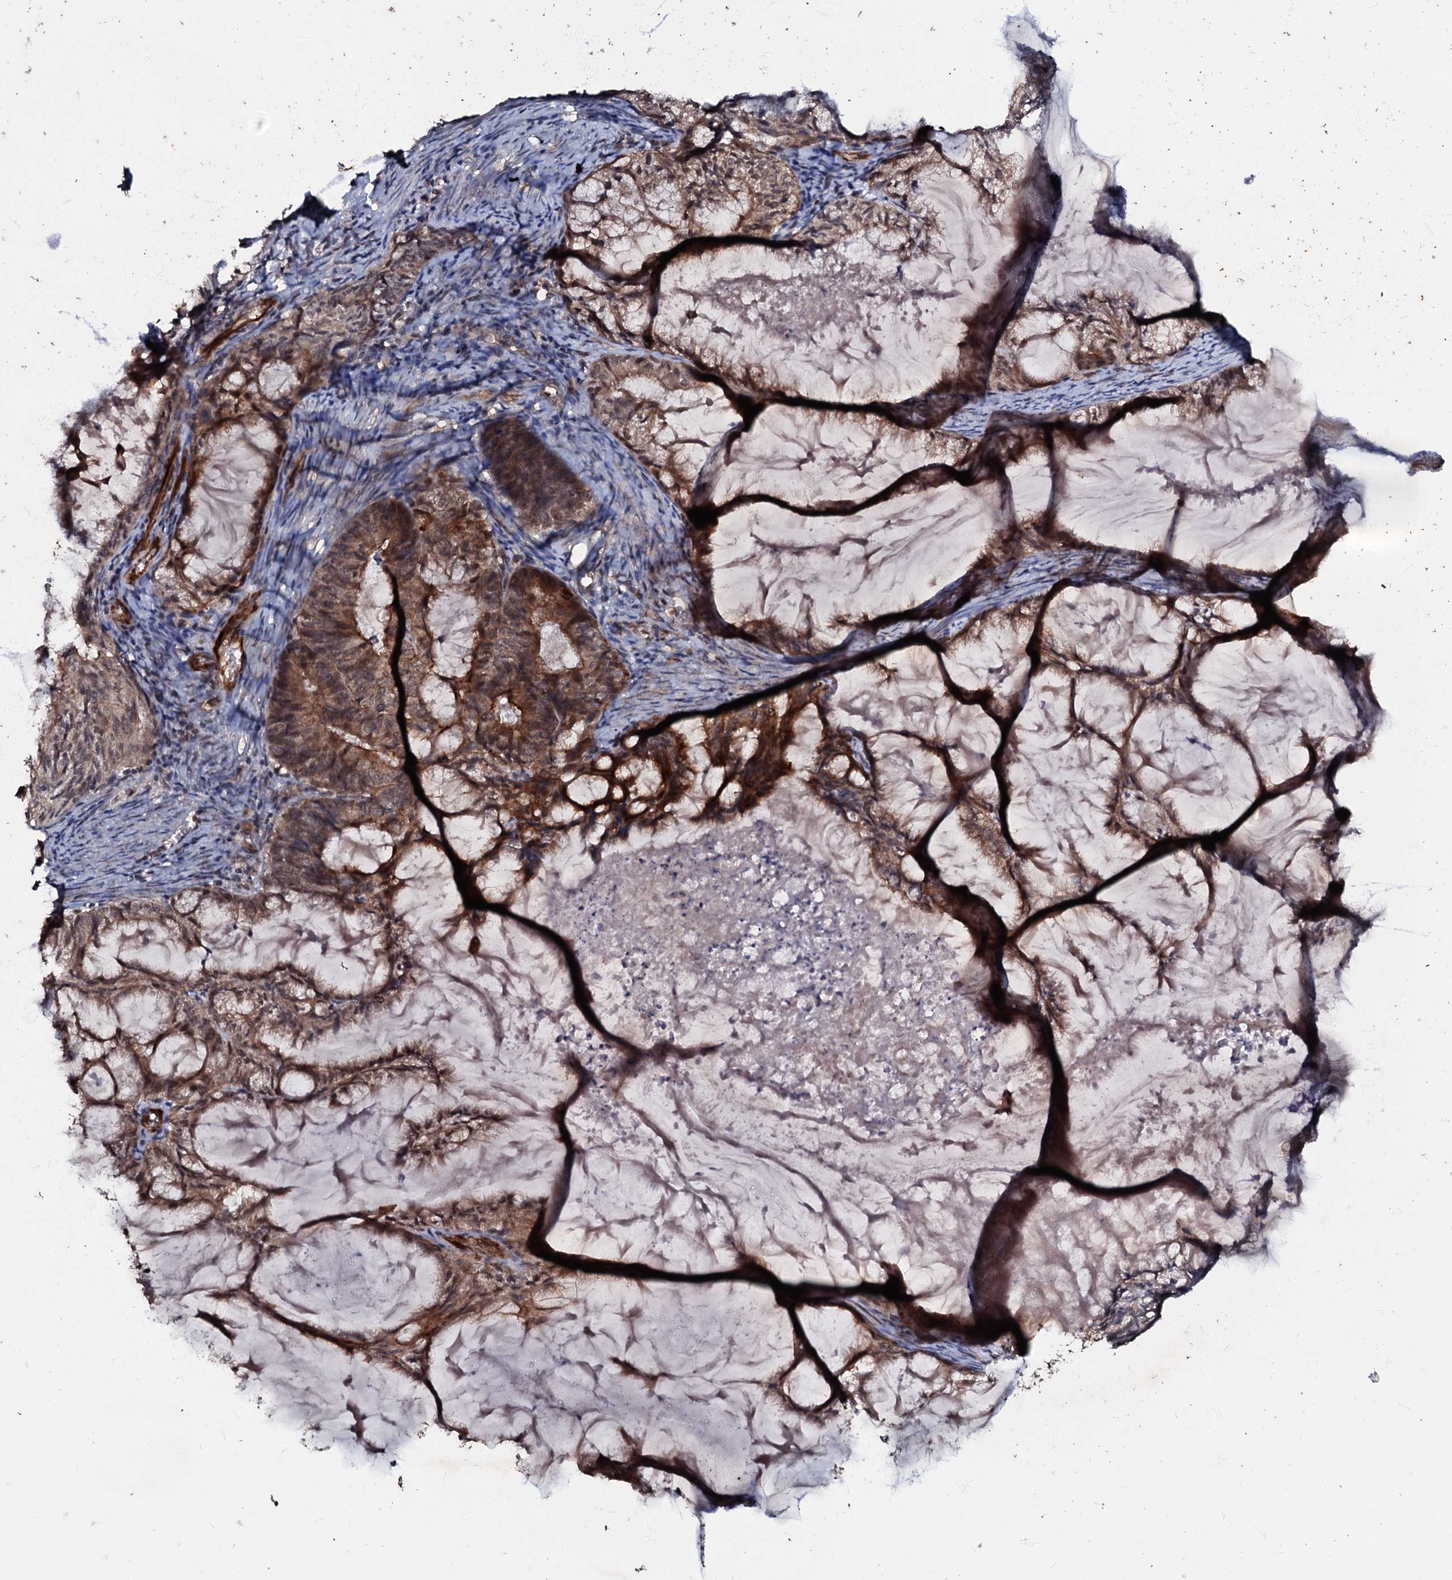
{"staining": {"intensity": "moderate", "quantity": ">75%", "location": "cytoplasmic/membranous"}, "tissue": "endometrial cancer", "cell_type": "Tumor cells", "image_type": "cancer", "snomed": [{"axis": "morphology", "description": "Adenocarcinoma, NOS"}, {"axis": "topography", "description": "Endometrium"}], "caption": "Endometrial adenocarcinoma stained with a protein marker reveals moderate staining in tumor cells.", "gene": "MANSC4", "patient": {"sex": "female", "age": 86}}